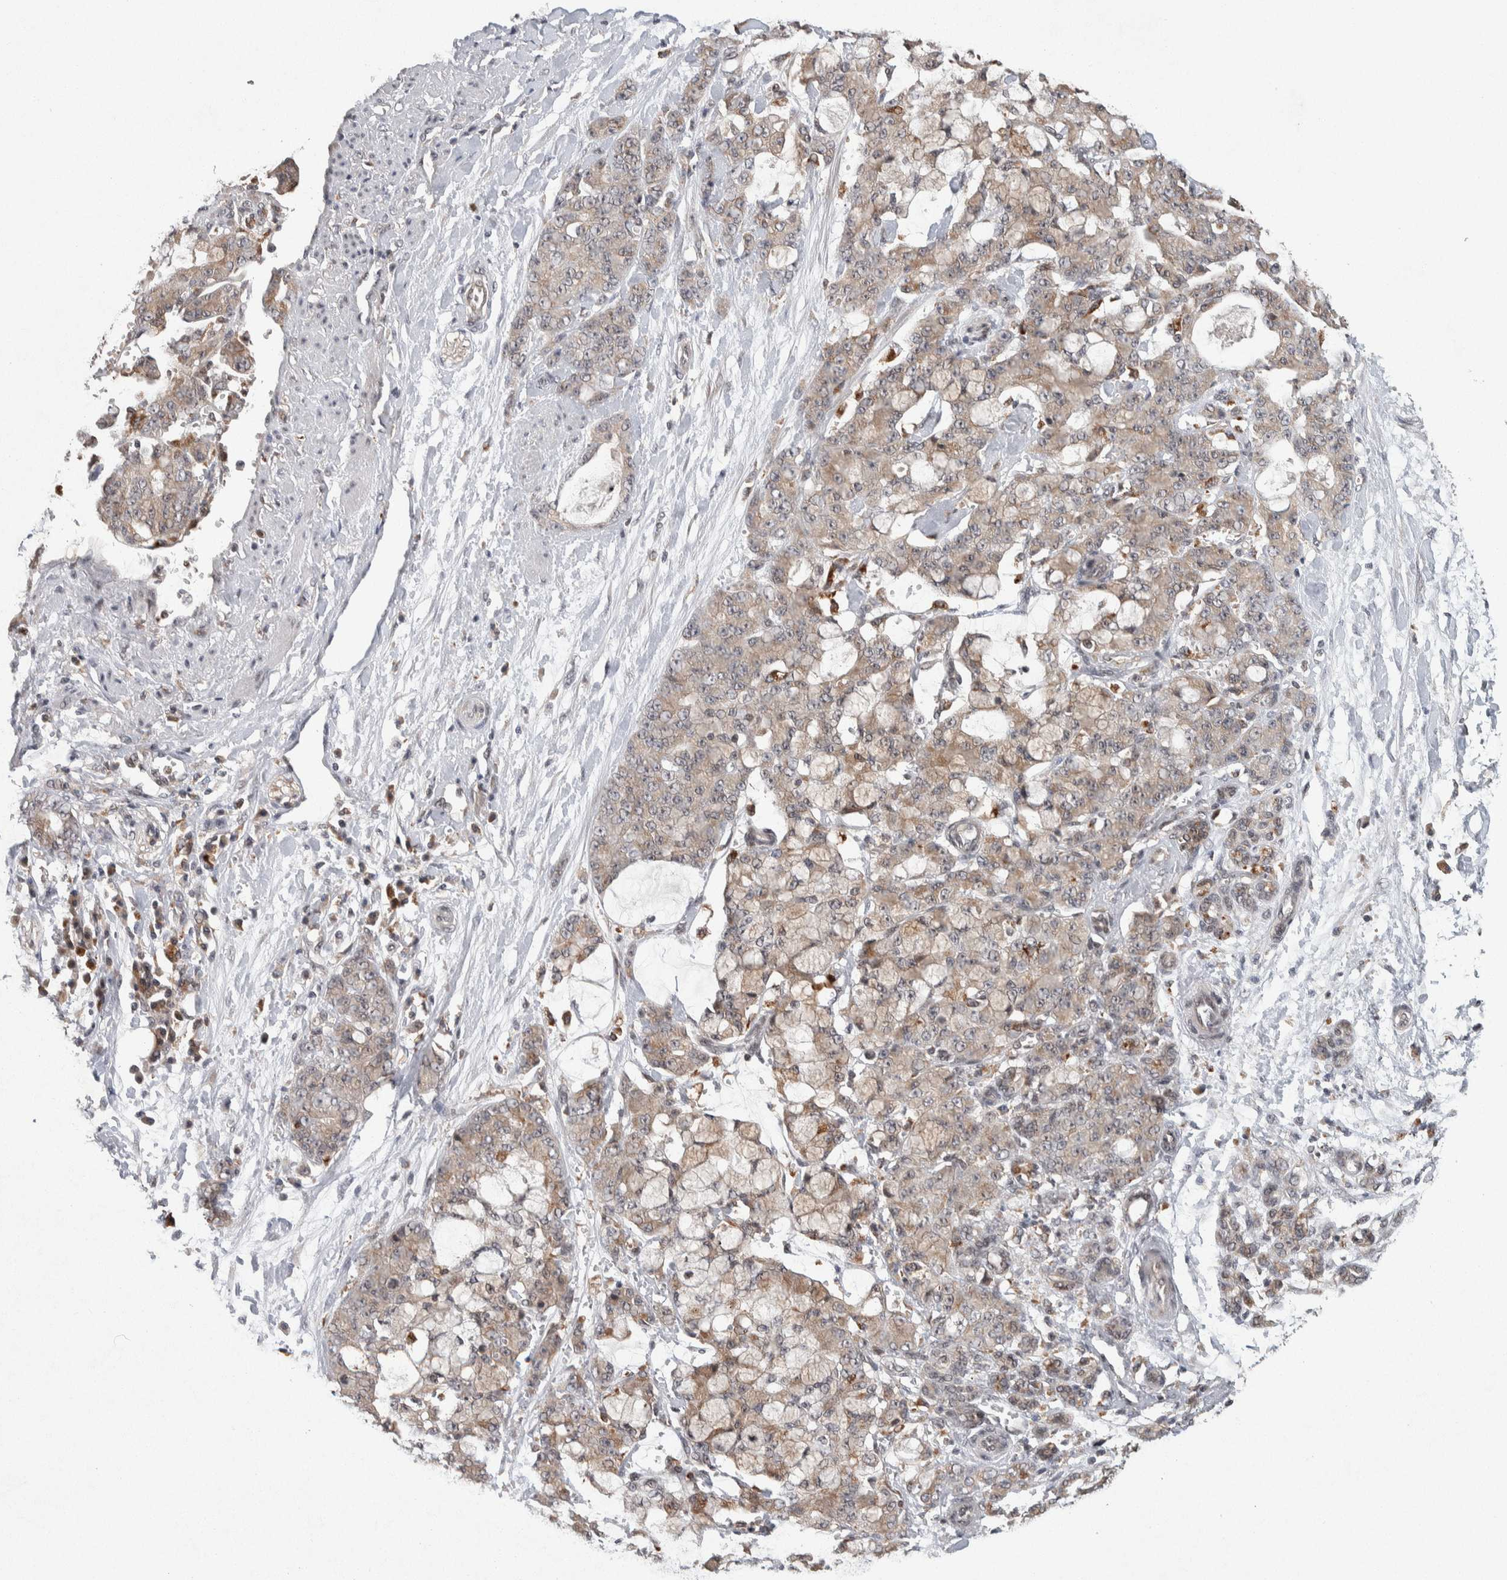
{"staining": {"intensity": "weak", "quantity": ">75%", "location": "cytoplasmic/membranous"}, "tissue": "pancreatic cancer", "cell_type": "Tumor cells", "image_type": "cancer", "snomed": [{"axis": "morphology", "description": "Adenocarcinoma, NOS"}, {"axis": "topography", "description": "Pancreas"}], "caption": "Immunohistochemistry (IHC) (DAB) staining of pancreatic adenocarcinoma exhibits weak cytoplasmic/membranous protein positivity in about >75% of tumor cells.", "gene": "KCNK1", "patient": {"sex": "female", "age": 73}}